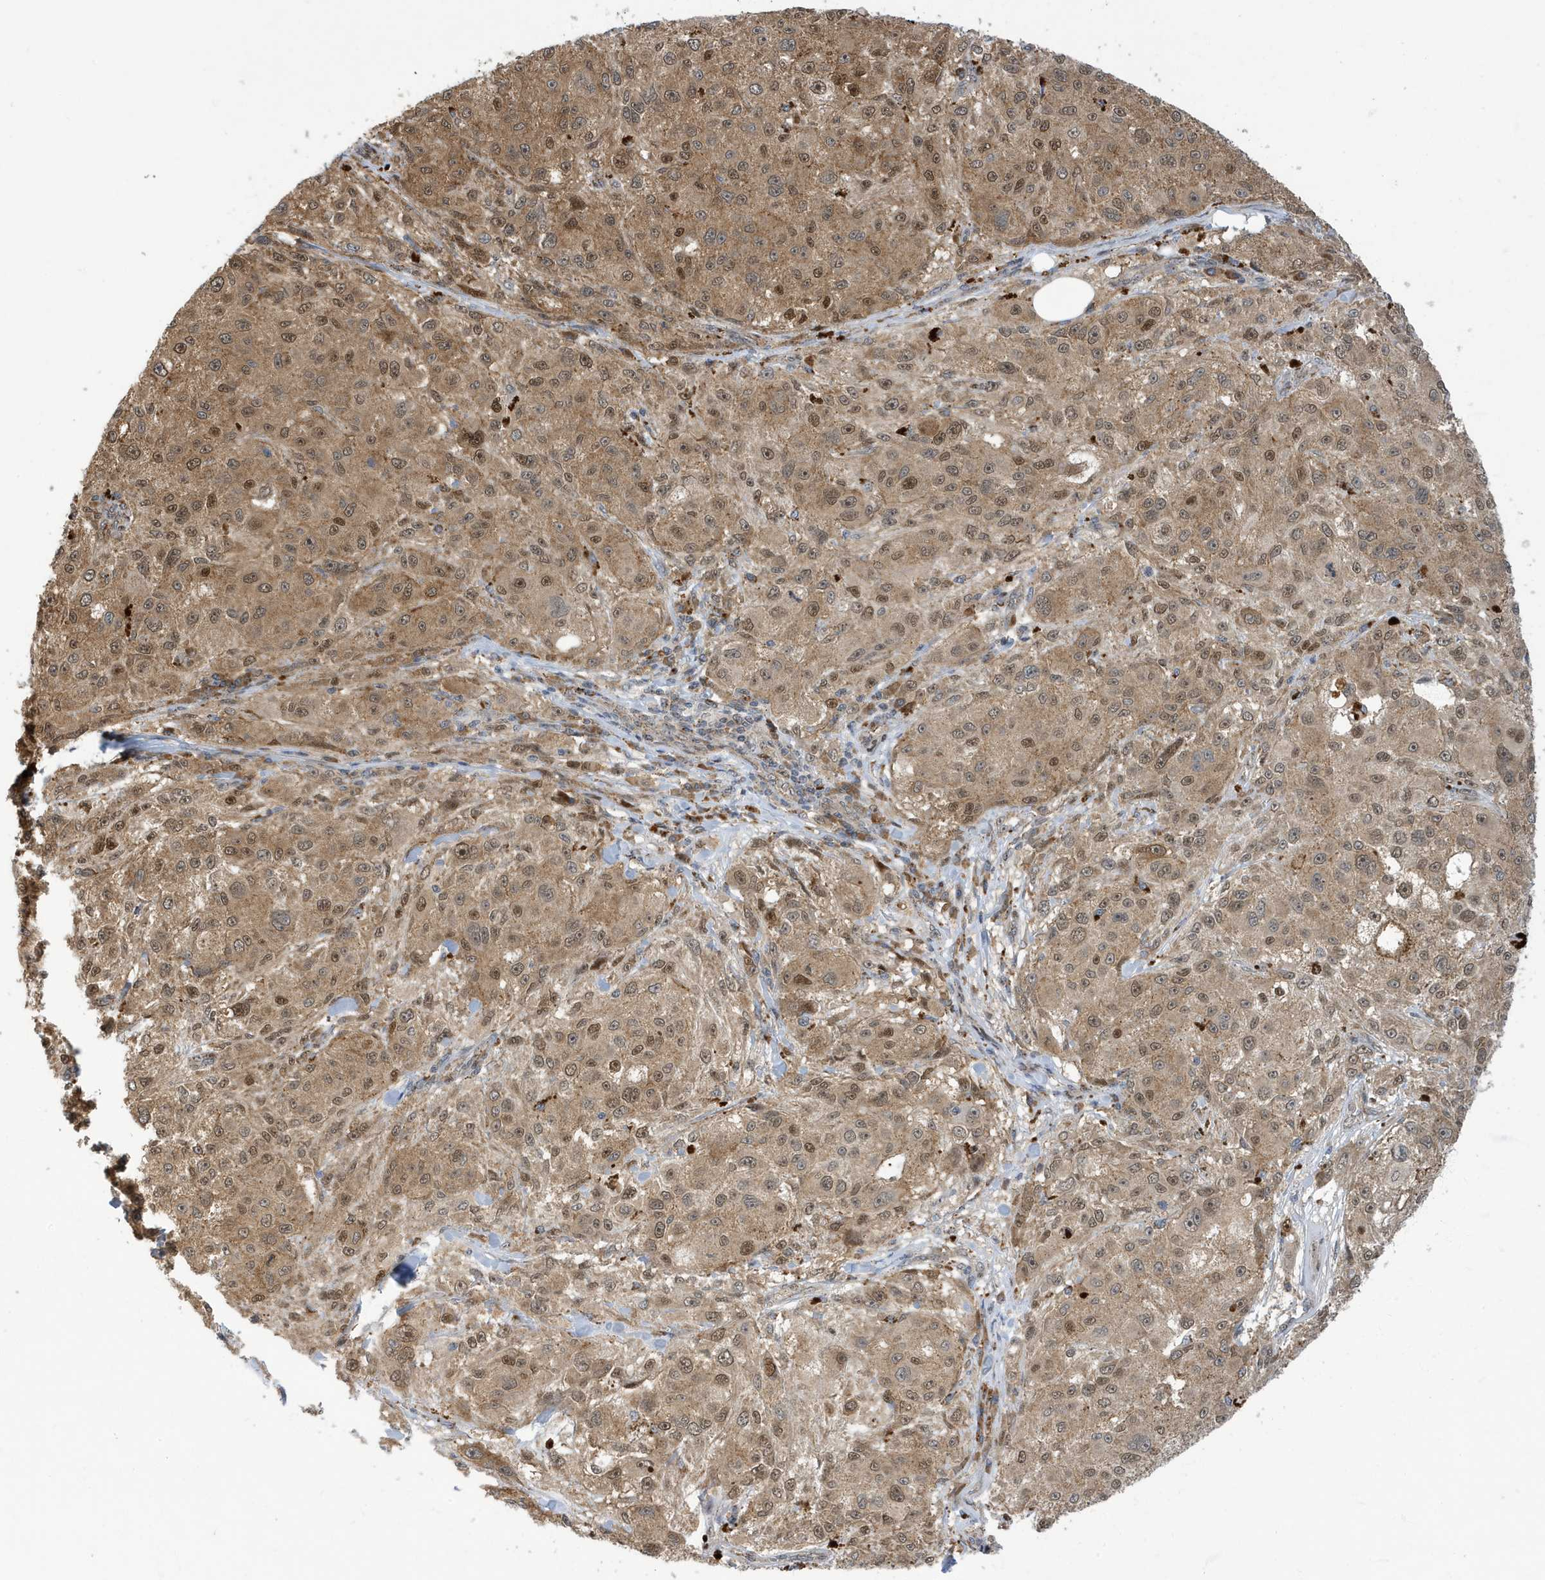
{"staining": {"intensity": "moderate", "quantity": ">75%", "location": "cytoplasmic/membranous,nuclear"}, "tissue": "melanoma", "cell_type": "Tumor cells", "image_type": "cancer", "snomed": [{"axis": "morphology", "description": "Necrosis, NOS"}, {"axis": "morphology", "description": "Malignant melanoma, NOS"}, {"axis": "topography", "description": "Skin"}], "caption": "Protein staining demonstrates moderate cytoplasmic/membranous and nuclear expression in about >75% of tumor cells in malignant melanoma. (IHC, brightfield microscopy, high magnification).", "gene": "ZNF507", "patient": {"sex": "female", "age": 87}}